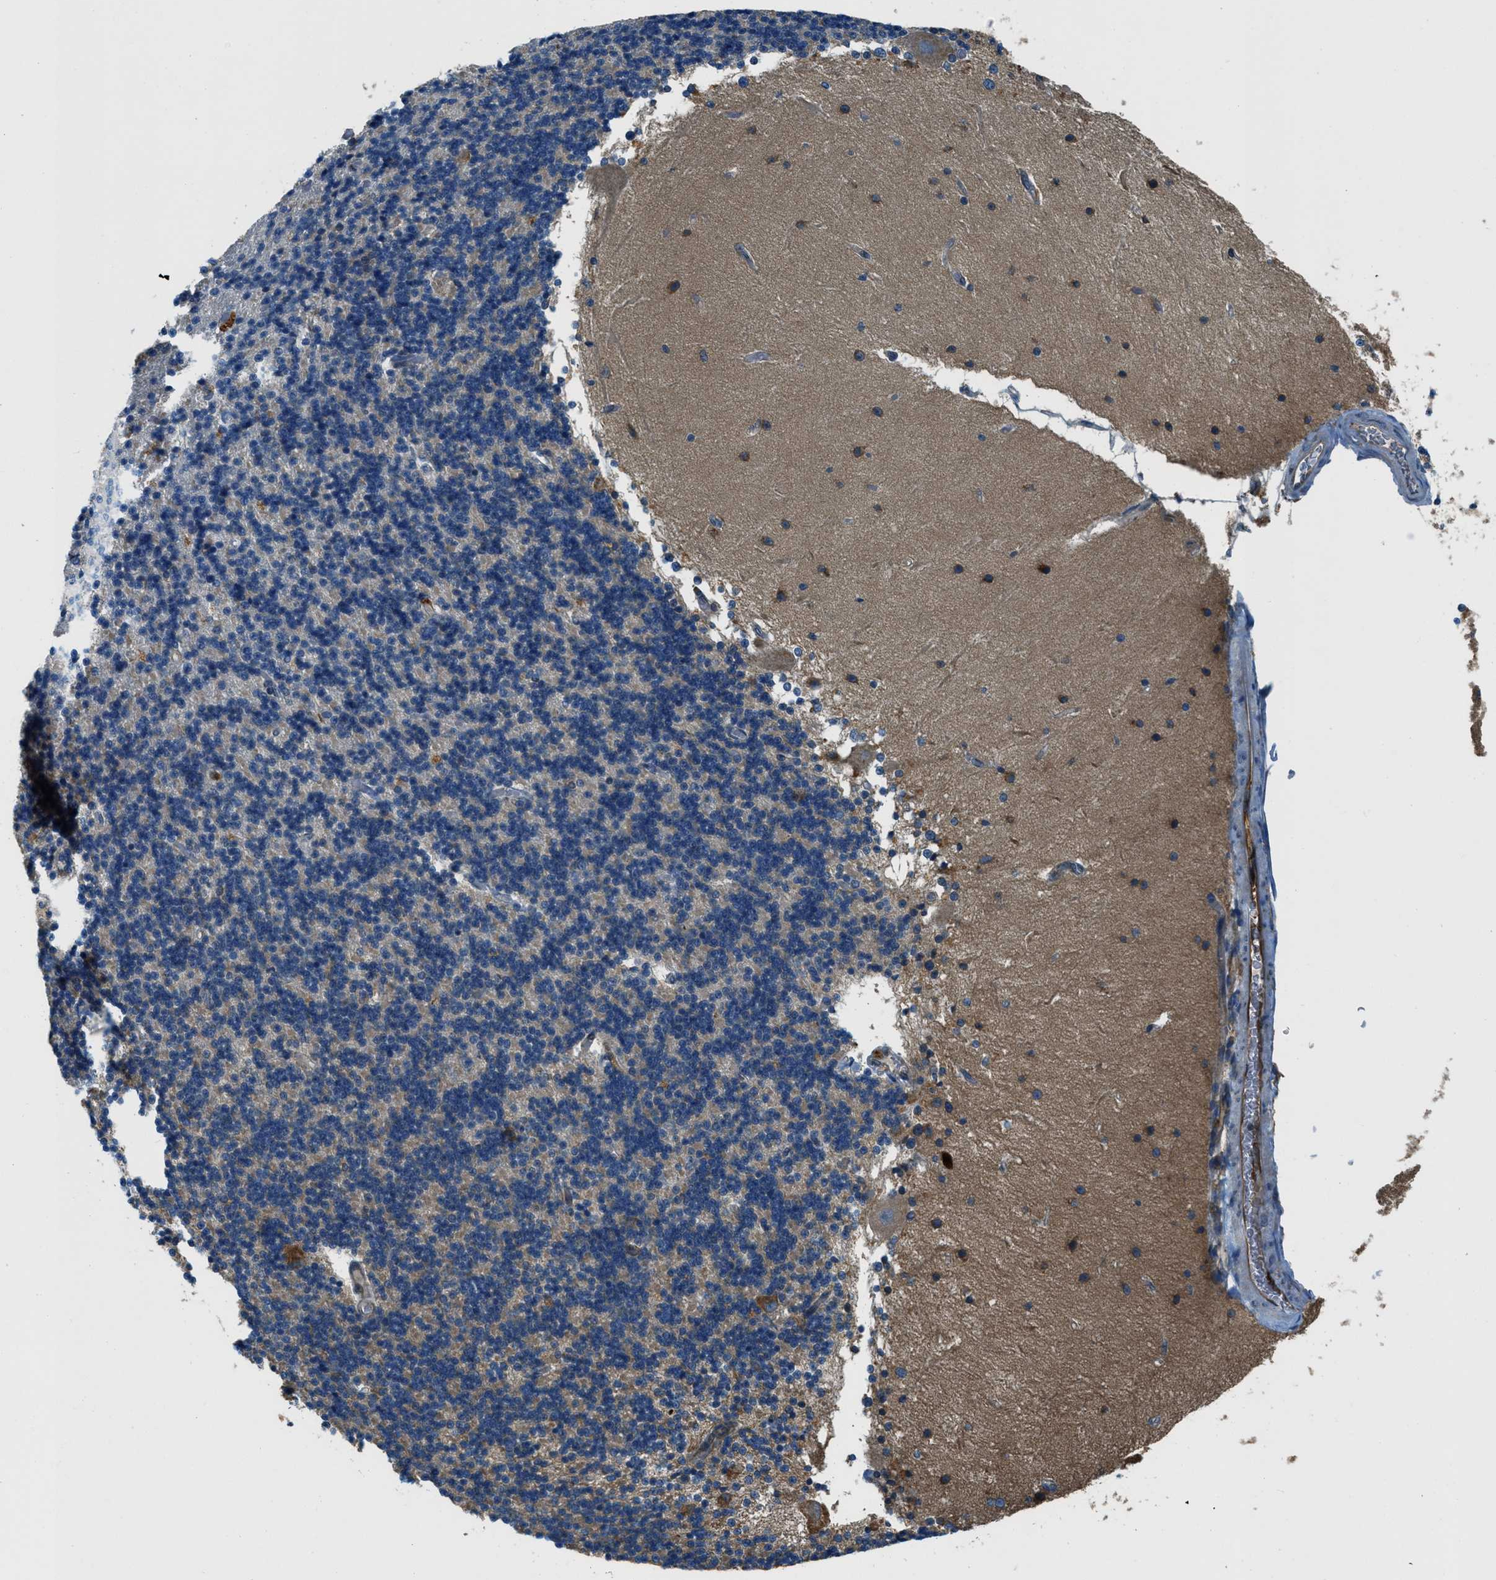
{"staining": {"intensity": "weak", "quantity": "<25%", "location": "cytoplasmic/membranous"}, "tissue": "cerebellum", "cell_type": "Cells in granular layer", "image_type": "normal", "snomed": [{"axis": "morphology", "description": "Normal tissue, NOS"}, {"axis": "topography", "description": "Cerebellum"}], "caption": "Immunohistochemistry (IHC) of normal cerebellum demonstrates no staining in cells in granular layer. Nuclei are stained in blue.", "gene": "GIMAP8", "patient": {"sex": "female", "age": 54}}